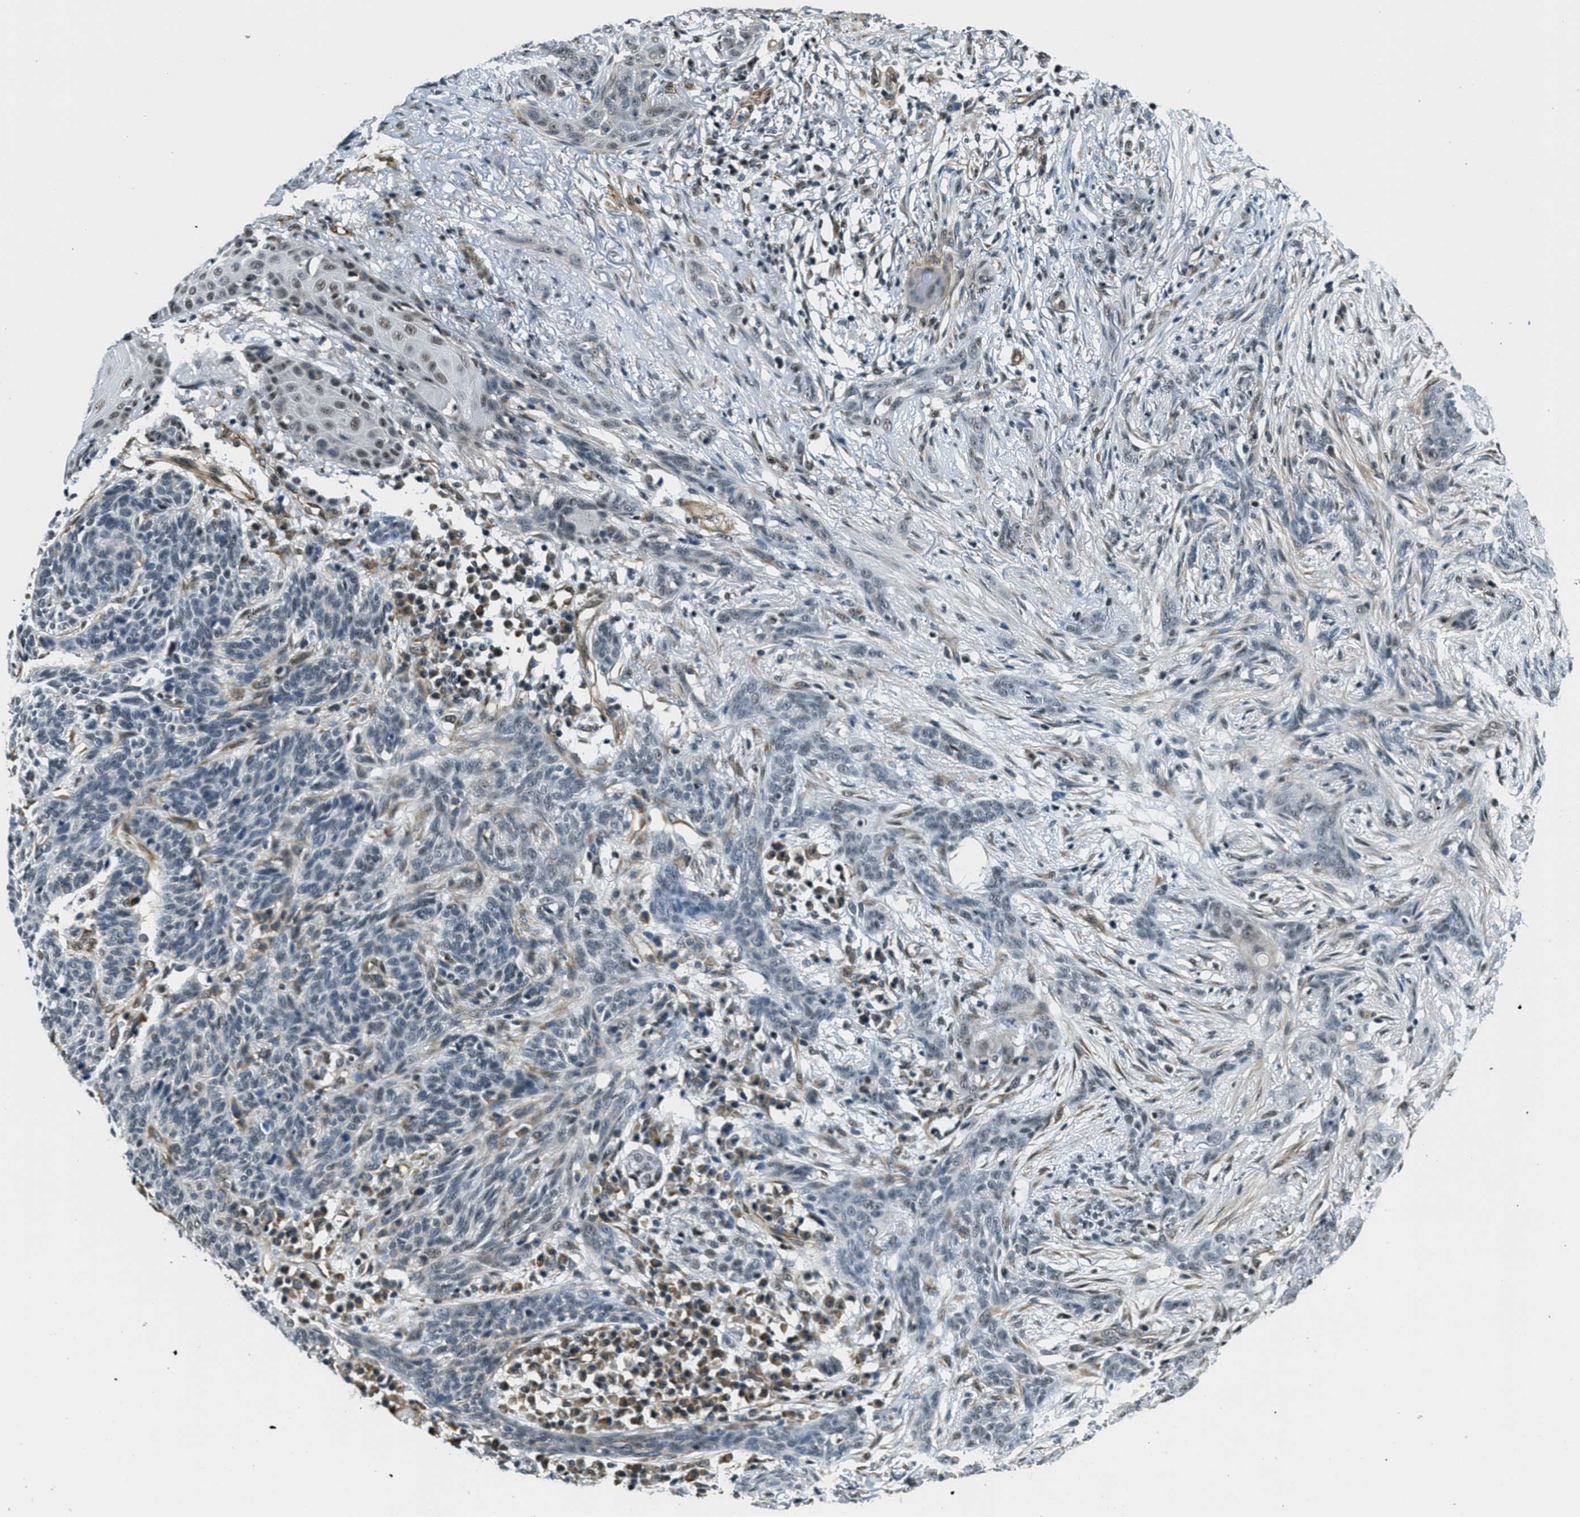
{"staining": {"intensity": "moderate", "quantity": "<25%", "location": "nuclear"}, "tissue": "skin cancer", "cell_type": "Tumor cells", "image_type": "cancer", "snomed": [{"axis": "morphology", "description": "Basal cell carcinoma"}, {"axis": "morphology", "description": "Adnexal tumor, benign"}, {"axis": "topography", "description": "Skin"}], "caption": "An image showing moderate nuclear positivity in approximately <25% of tumor cells in skin cancer (basal cell carcinoma), as visualized by brown immunohistochemical staining.", "gene": "CFAP36", "patient": {"sex": "female", "age": 42}}